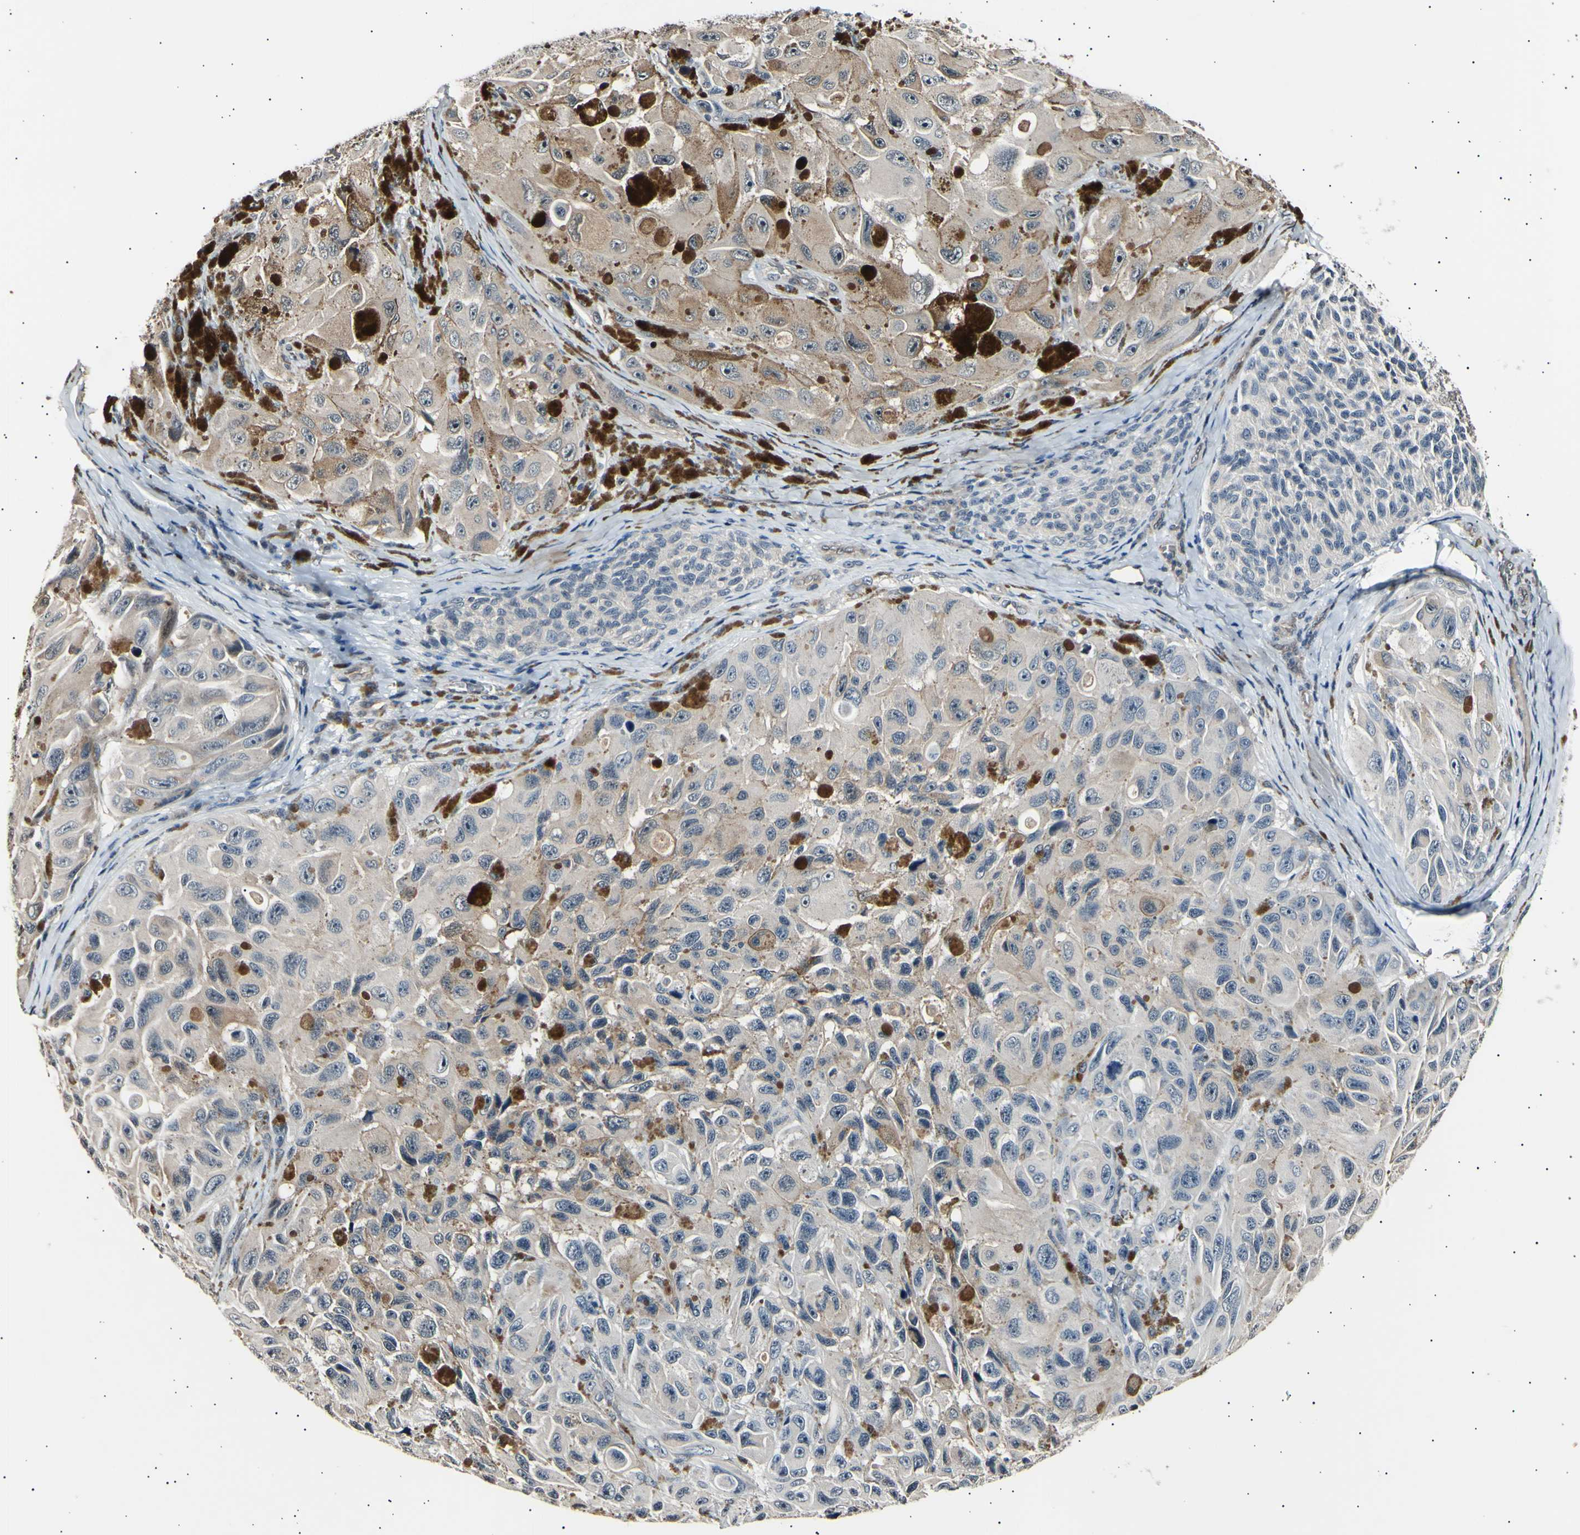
{"staining": {"intensity": "weak", "quantity": "25%-75%", "location": "cytoplasmic/membranous"}, "tissue": "melanoma", "cell_type": "Tumor cells", "image_type": "cancer", "snomed": [{"axis": "morphology", "description": "Malignant melanoma, NOS"}, {"axis": "topography", "description": "Skin"}], "caption": "Immunohistochemical staining of human malignant melanoma shows low levels of weak cytoplasmic/membranous protein positivity in about 25%-75% of tumor cells.", "gene": "AK1", "patient": {"sex": "female", "age": 73}}